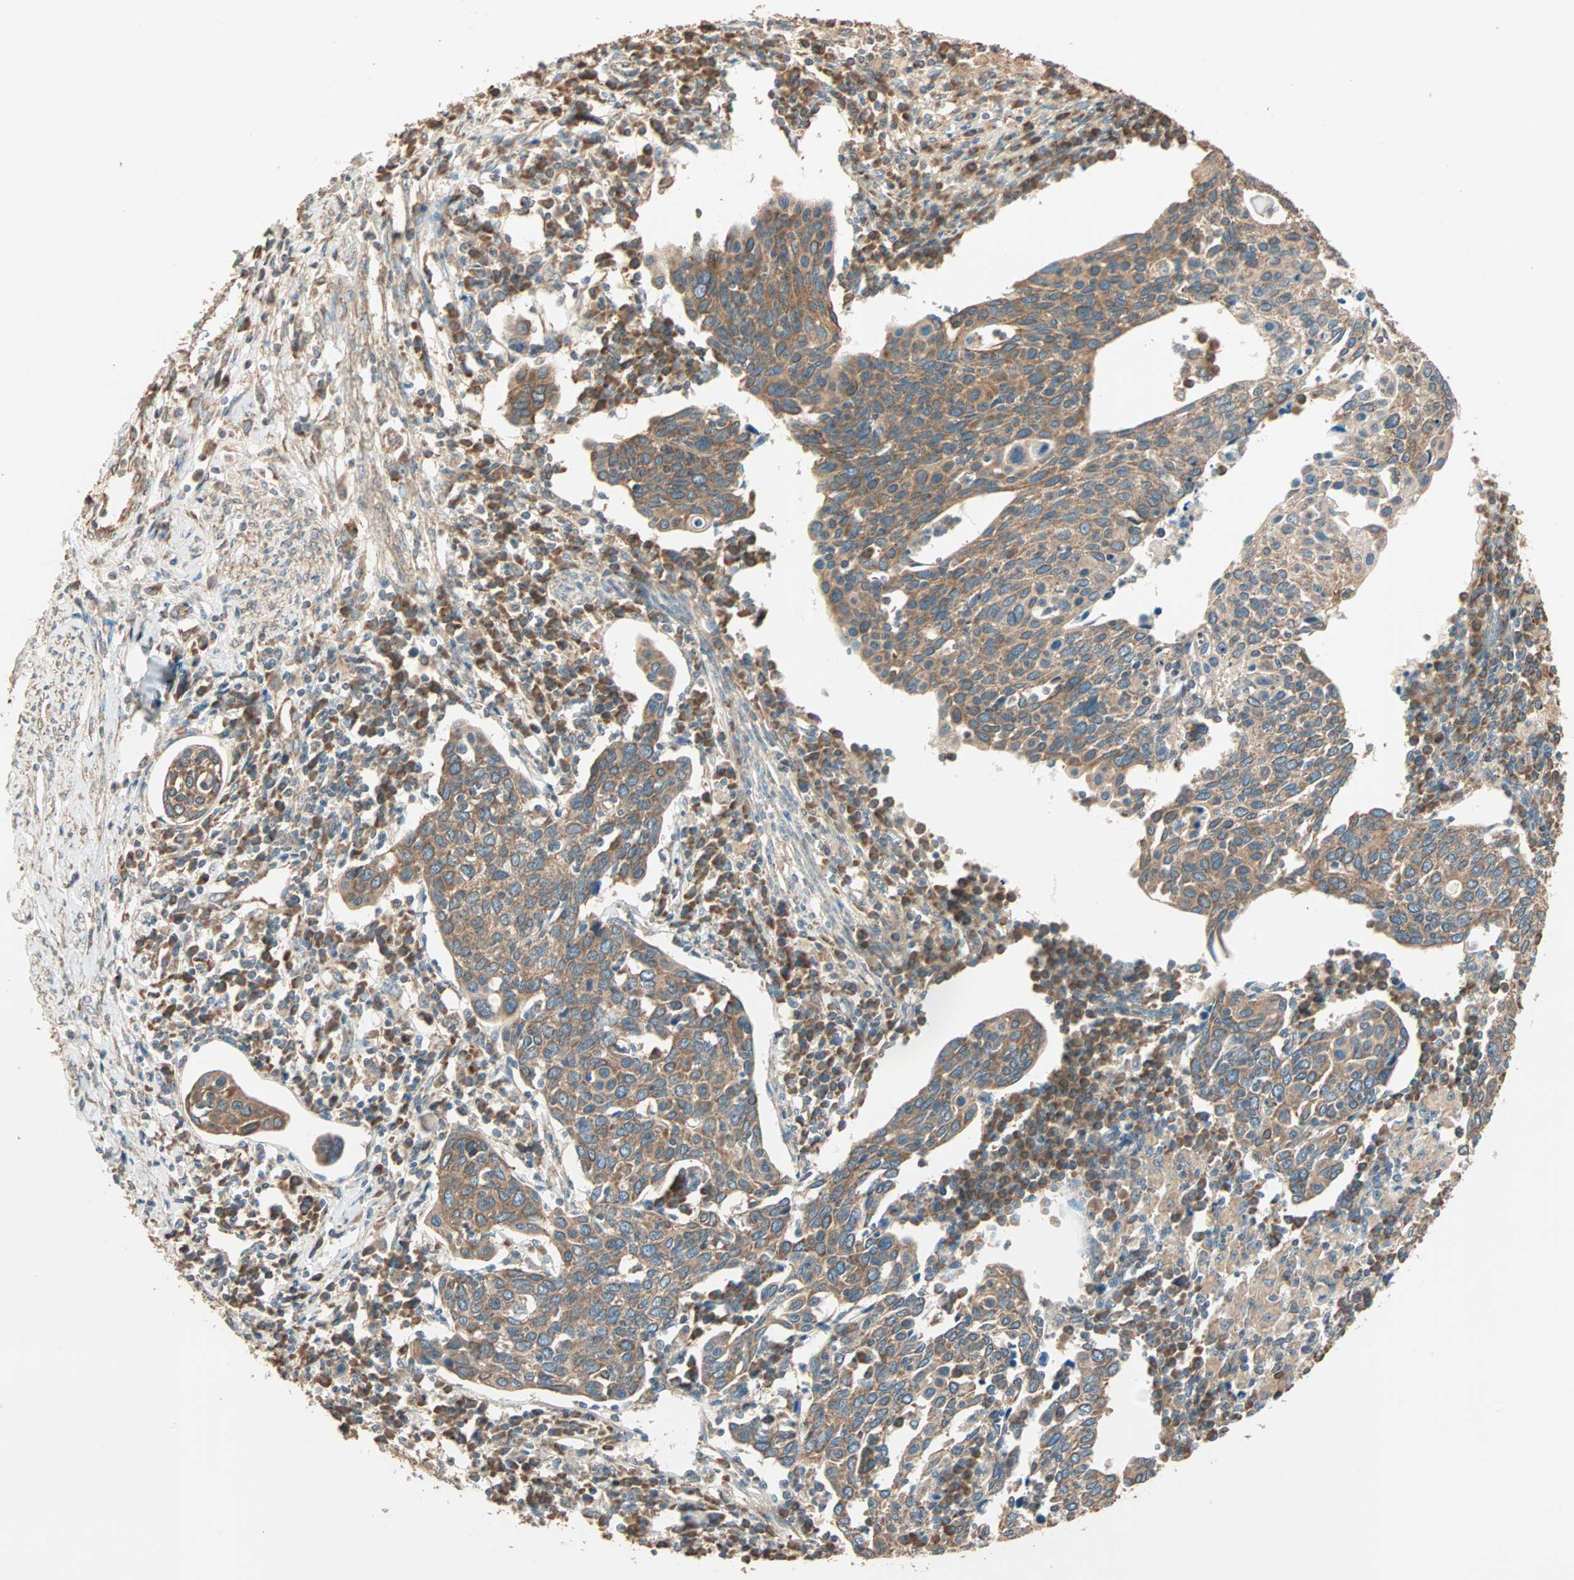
{"staining": {"intensity": "moderate", "quantity": ">75%", "location": "cytoplasmic/membranous"}, "tissue": "cervical cancer", "cell_type": "Tumor cells", "image_type": "cancer", "snomed": [{"axis": "morphology", "description": "Squamous cell carcinoma, NOS"}, {"axis": "topography", "description": "Cervix"}], "caption": "Human cervical squamous cell carcinoma stained with a brown dye shows moderate cytoplasmic/membranous positive staining in about >75% of tumor cells.", "gene": "EIF4G2", "patient": {"sex": "female", "age": 40}}